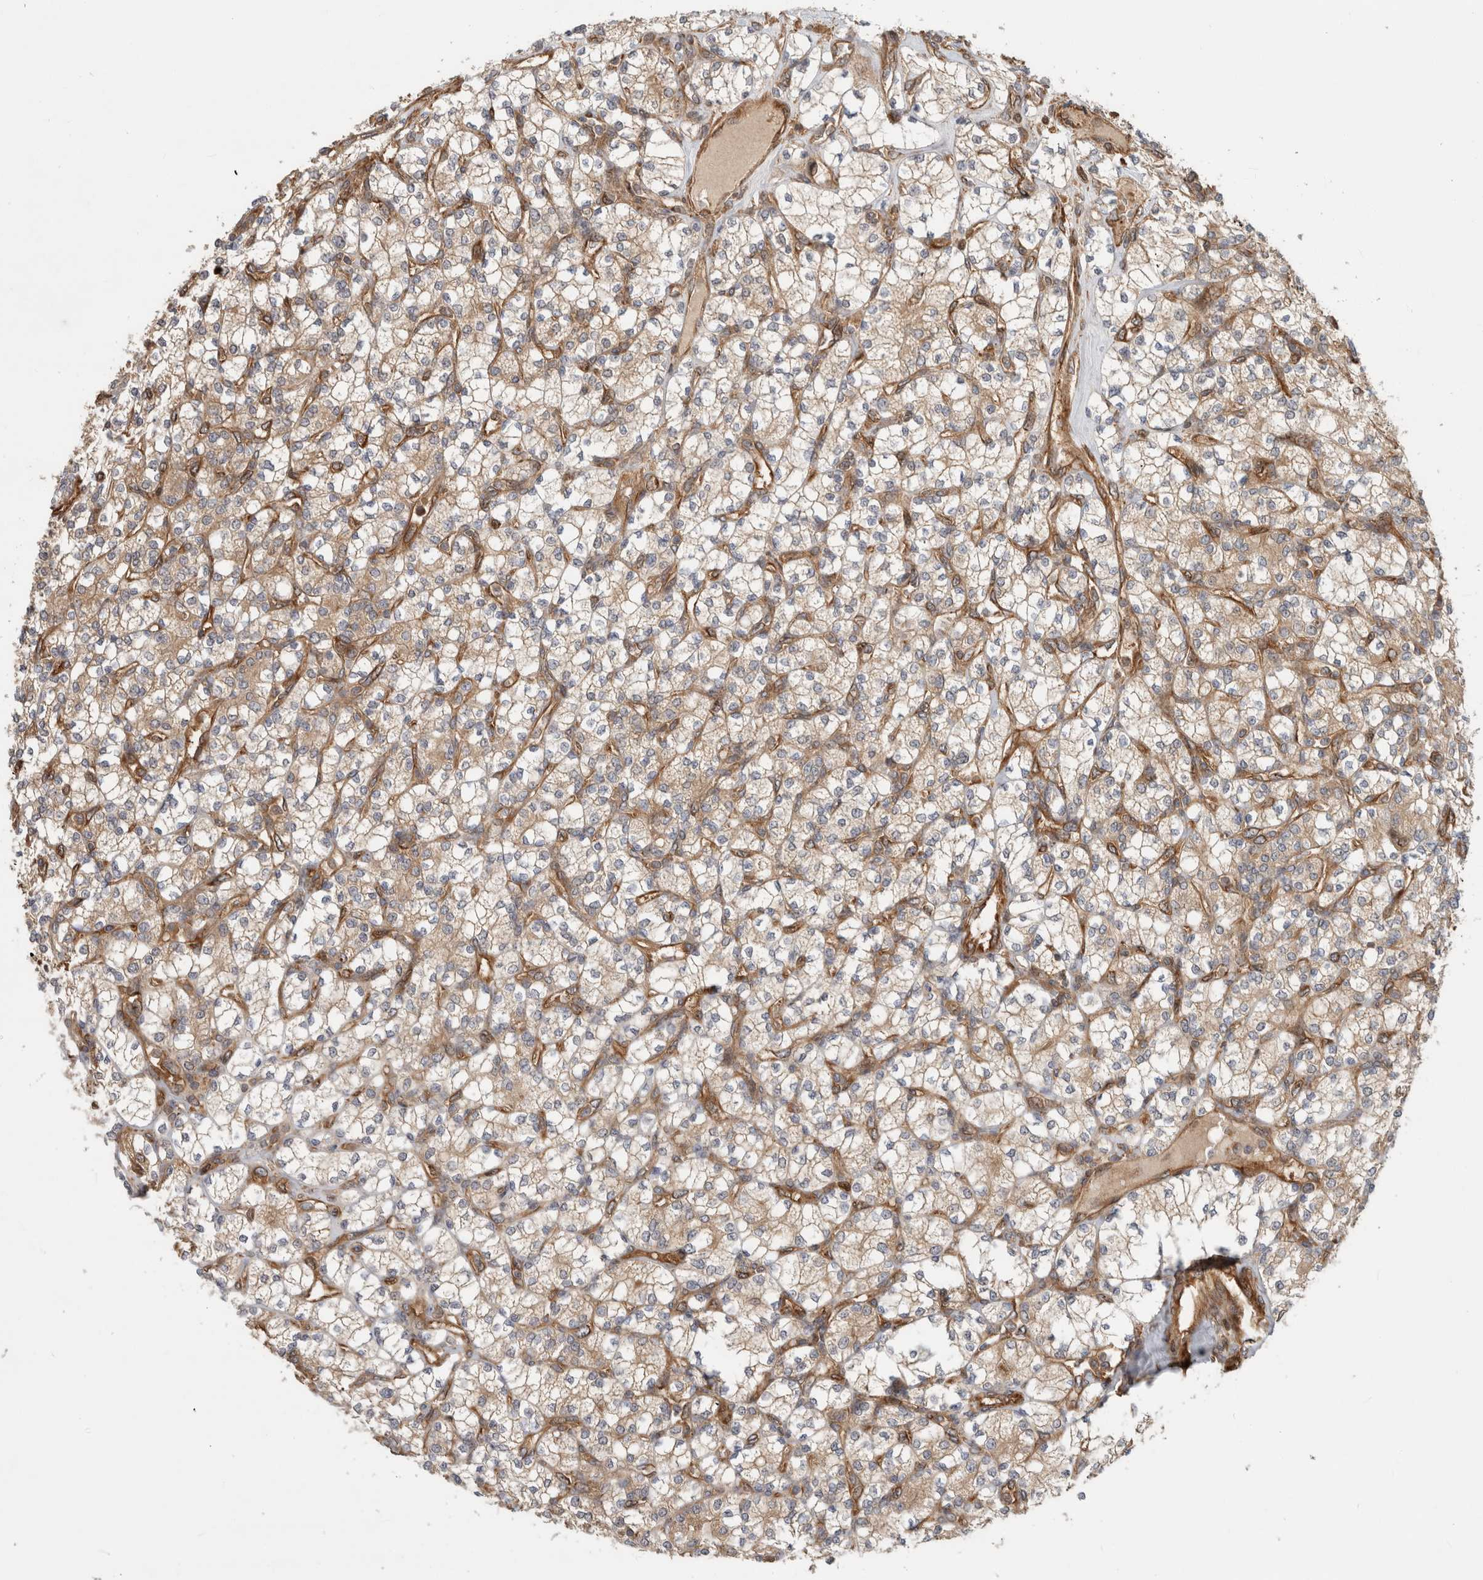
{"staining": {"intensity": "moderate", "quantity": ">75%", "location": "cytoplasmic/membranous"}, "tissue": "renal cancer", "cell_type": "Tumor cells", "image_type": "cancer", "snomed": [{"axis": "morphology", "description": "Adenocarcinoma, NOS"}, {"axis": "topography", "description": "Kidney"}], "caption": "Tumor cells reveal medium levels of moderate cytoplasmic/membranous positivity in approximately >75% of cells in adenocarcinoma (renal).", "gene": "TUBD1", "patient": {"sex": "male", "age": 77}}